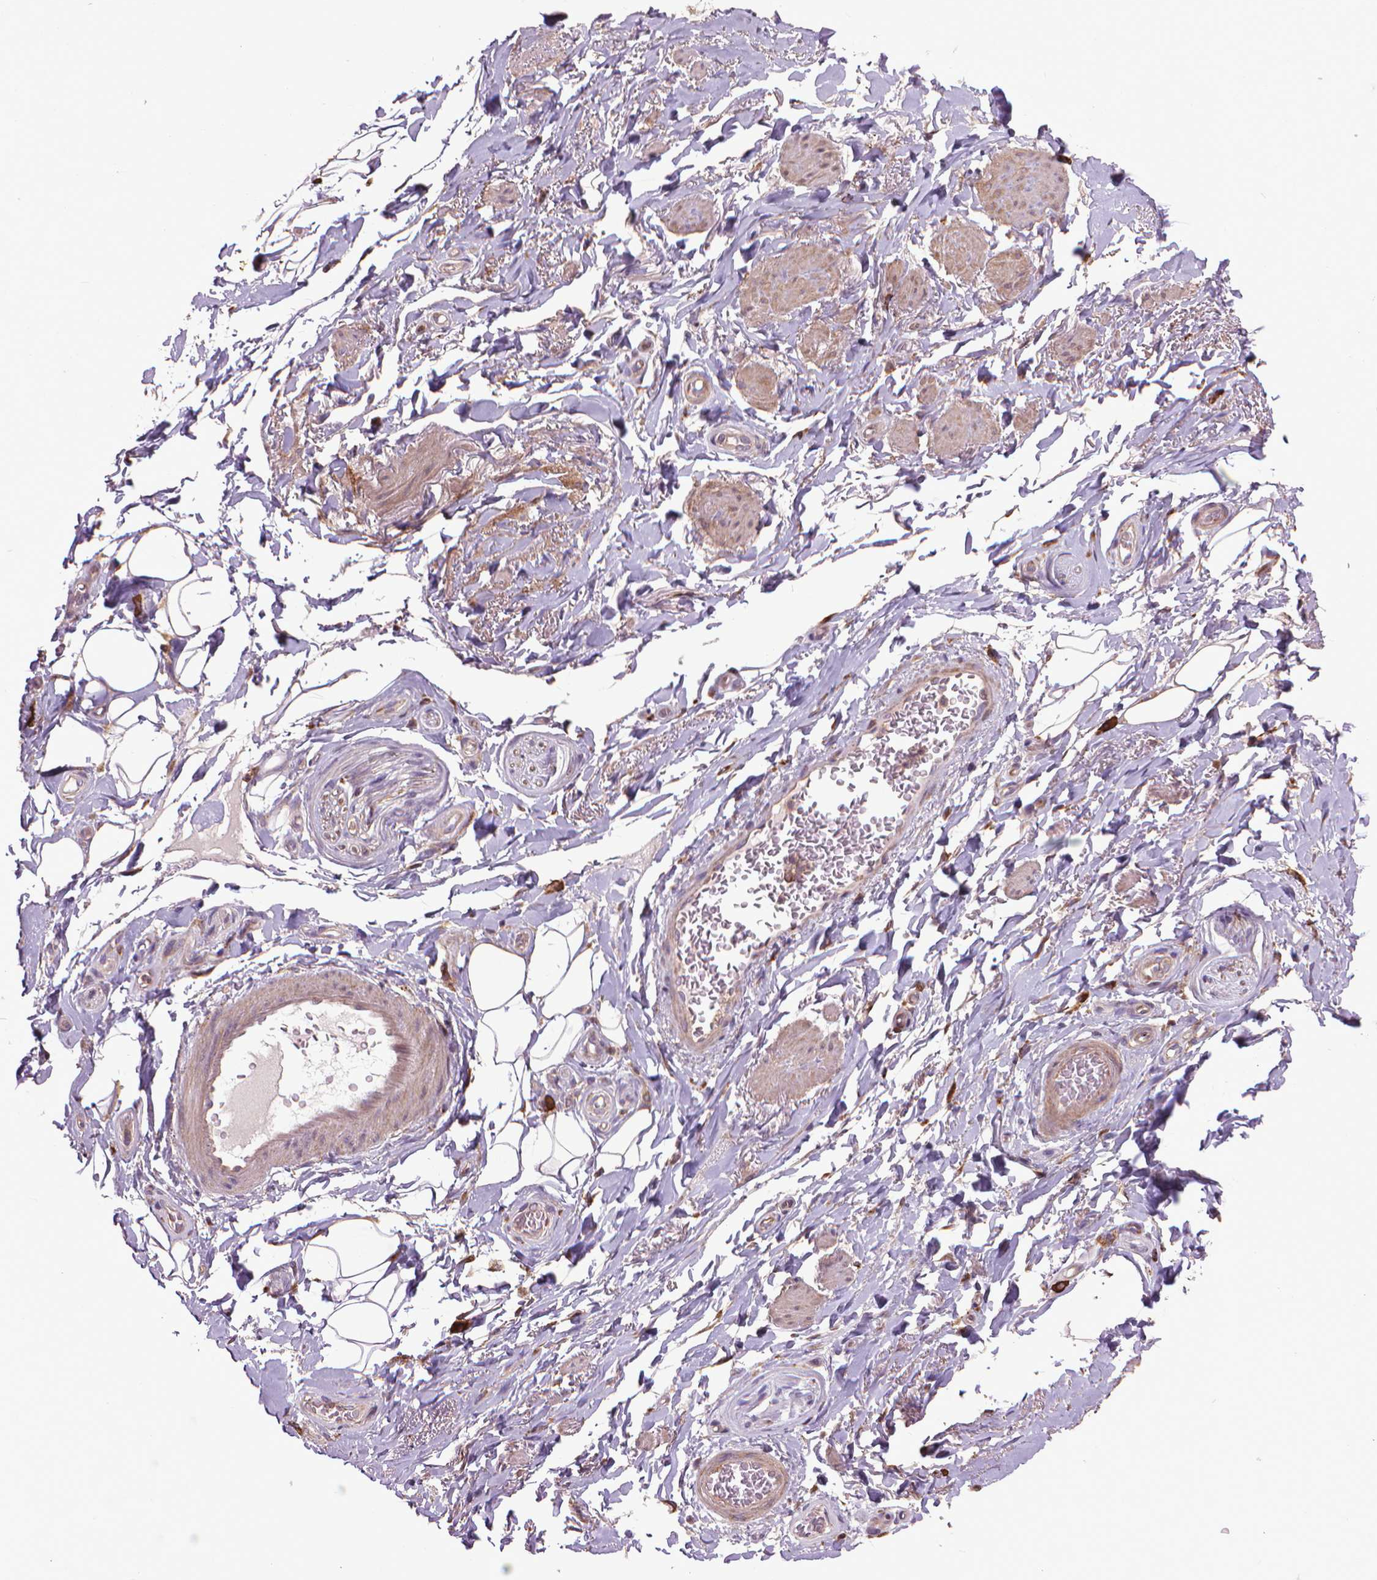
{"staining": {"intensity": "negative", "quantity": "none", "location": "none"}, "tissue": "adipose tissue", "cell_type": "Adipocytes", "image_type": "normal", "snomed": [{"axis": "morphology", "description": "Normal tissue, NOS"}, {"axis": "topography", "description": "Anal"}, {"axis": "topography", "description": "Peripheral nerve tissue"}], "caption": "Protein analysis of benign adipose tissue shows no significant staining in adipocytes.", "gene": "MYH14", "patient": {"sex": "male", "age": 53}}